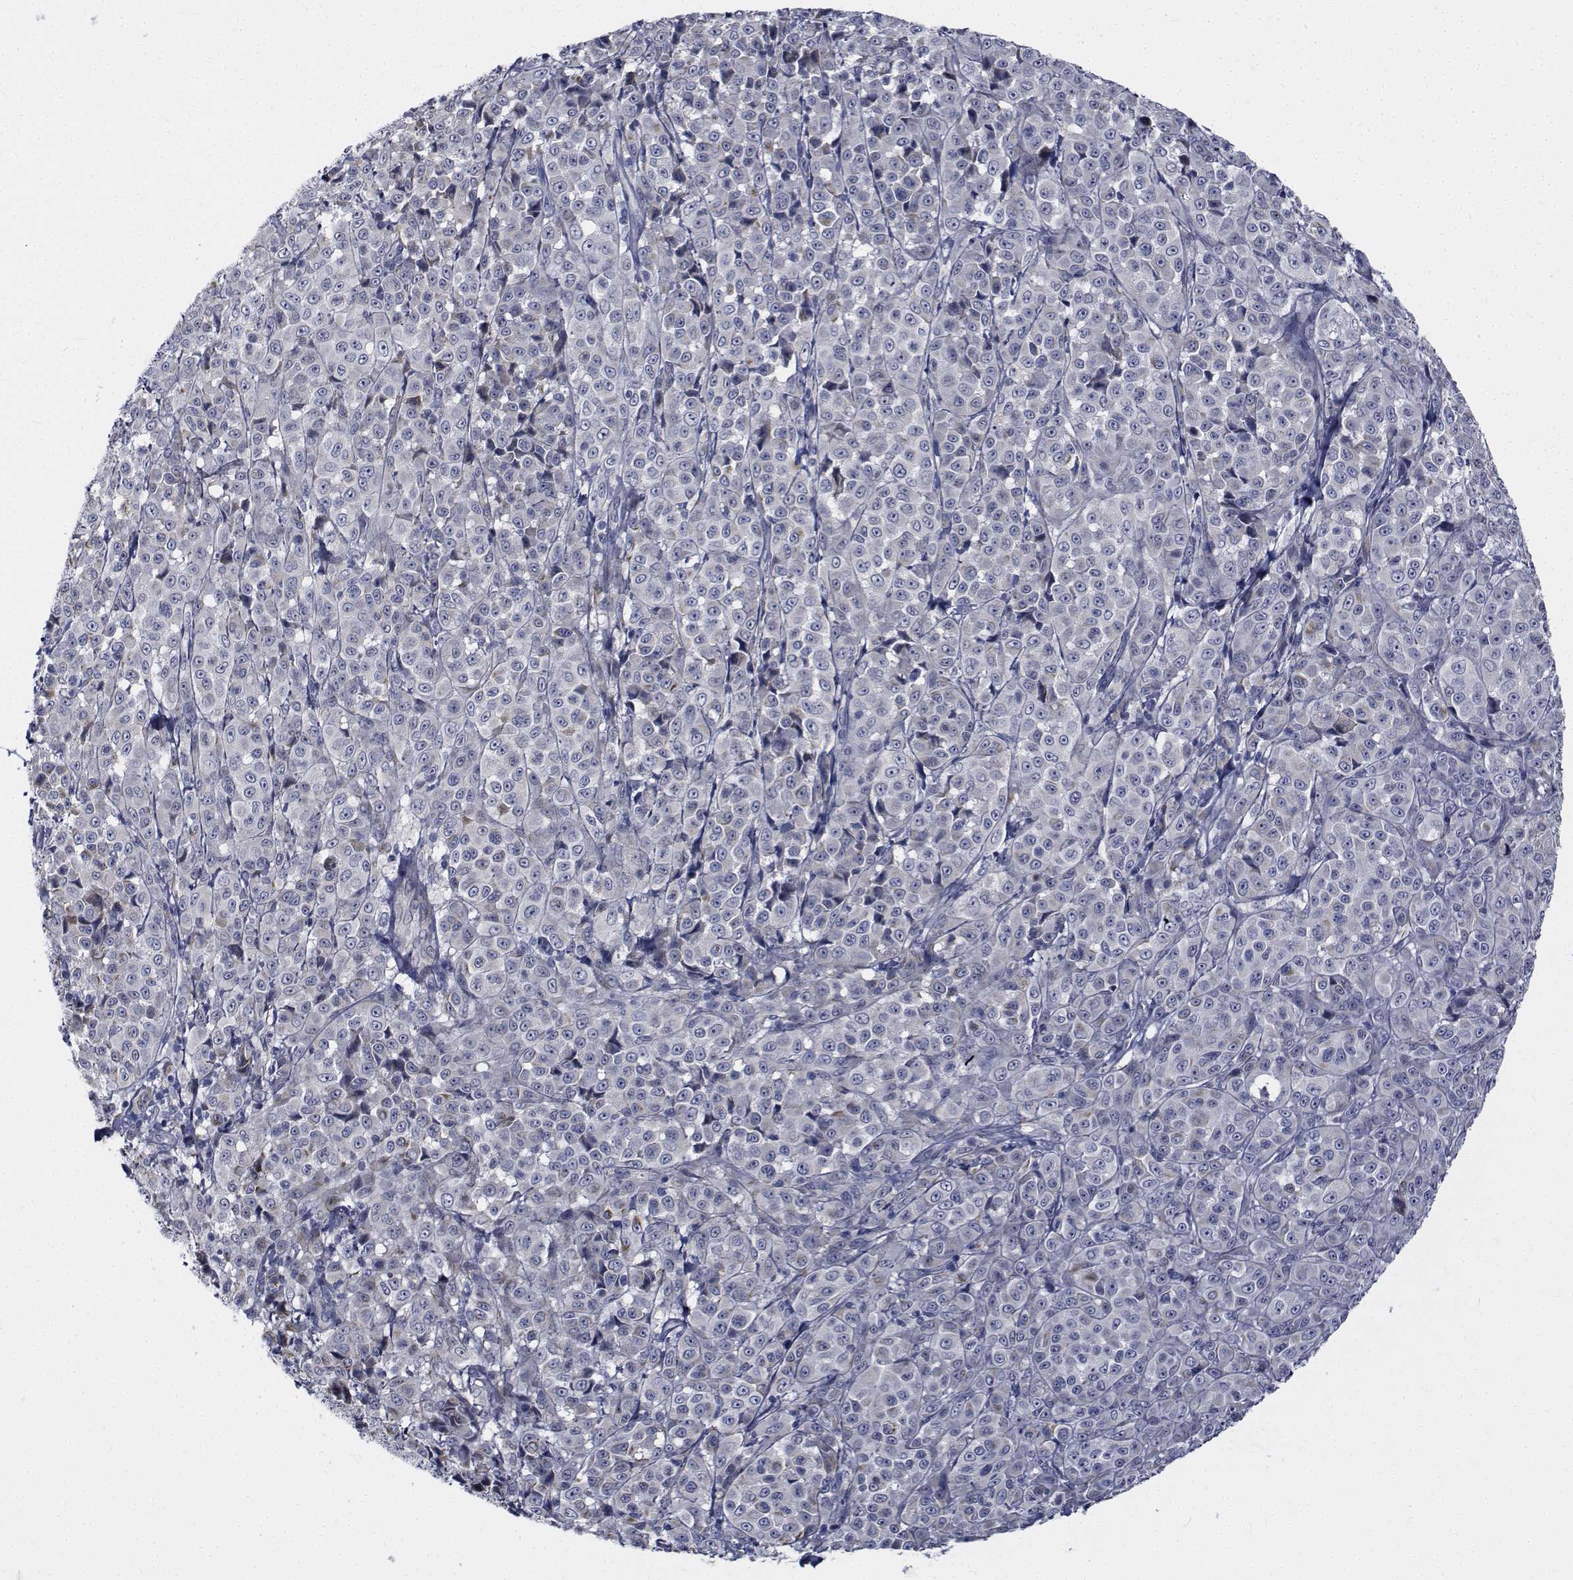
{"staining": {"intensity": "negative", "quantity": "none", "location": "none"}, "tissue": "melanoma", "cell_type": "Tumor cells", "image_type": "cancer", "snomed": [{"axis": "morphology", "description": "Malignant melanoma, NOS"}, {"axis": "topography", "description": "Skin"}], "caption": "This micrograph is of malignant melanoma stained with IHC to label a protein in brown with the nuclei are counter-stained blue. There is no positivity in tumor cells.", "gene": "TTBK1", "patient": {"sex": "male", "age": 89}}